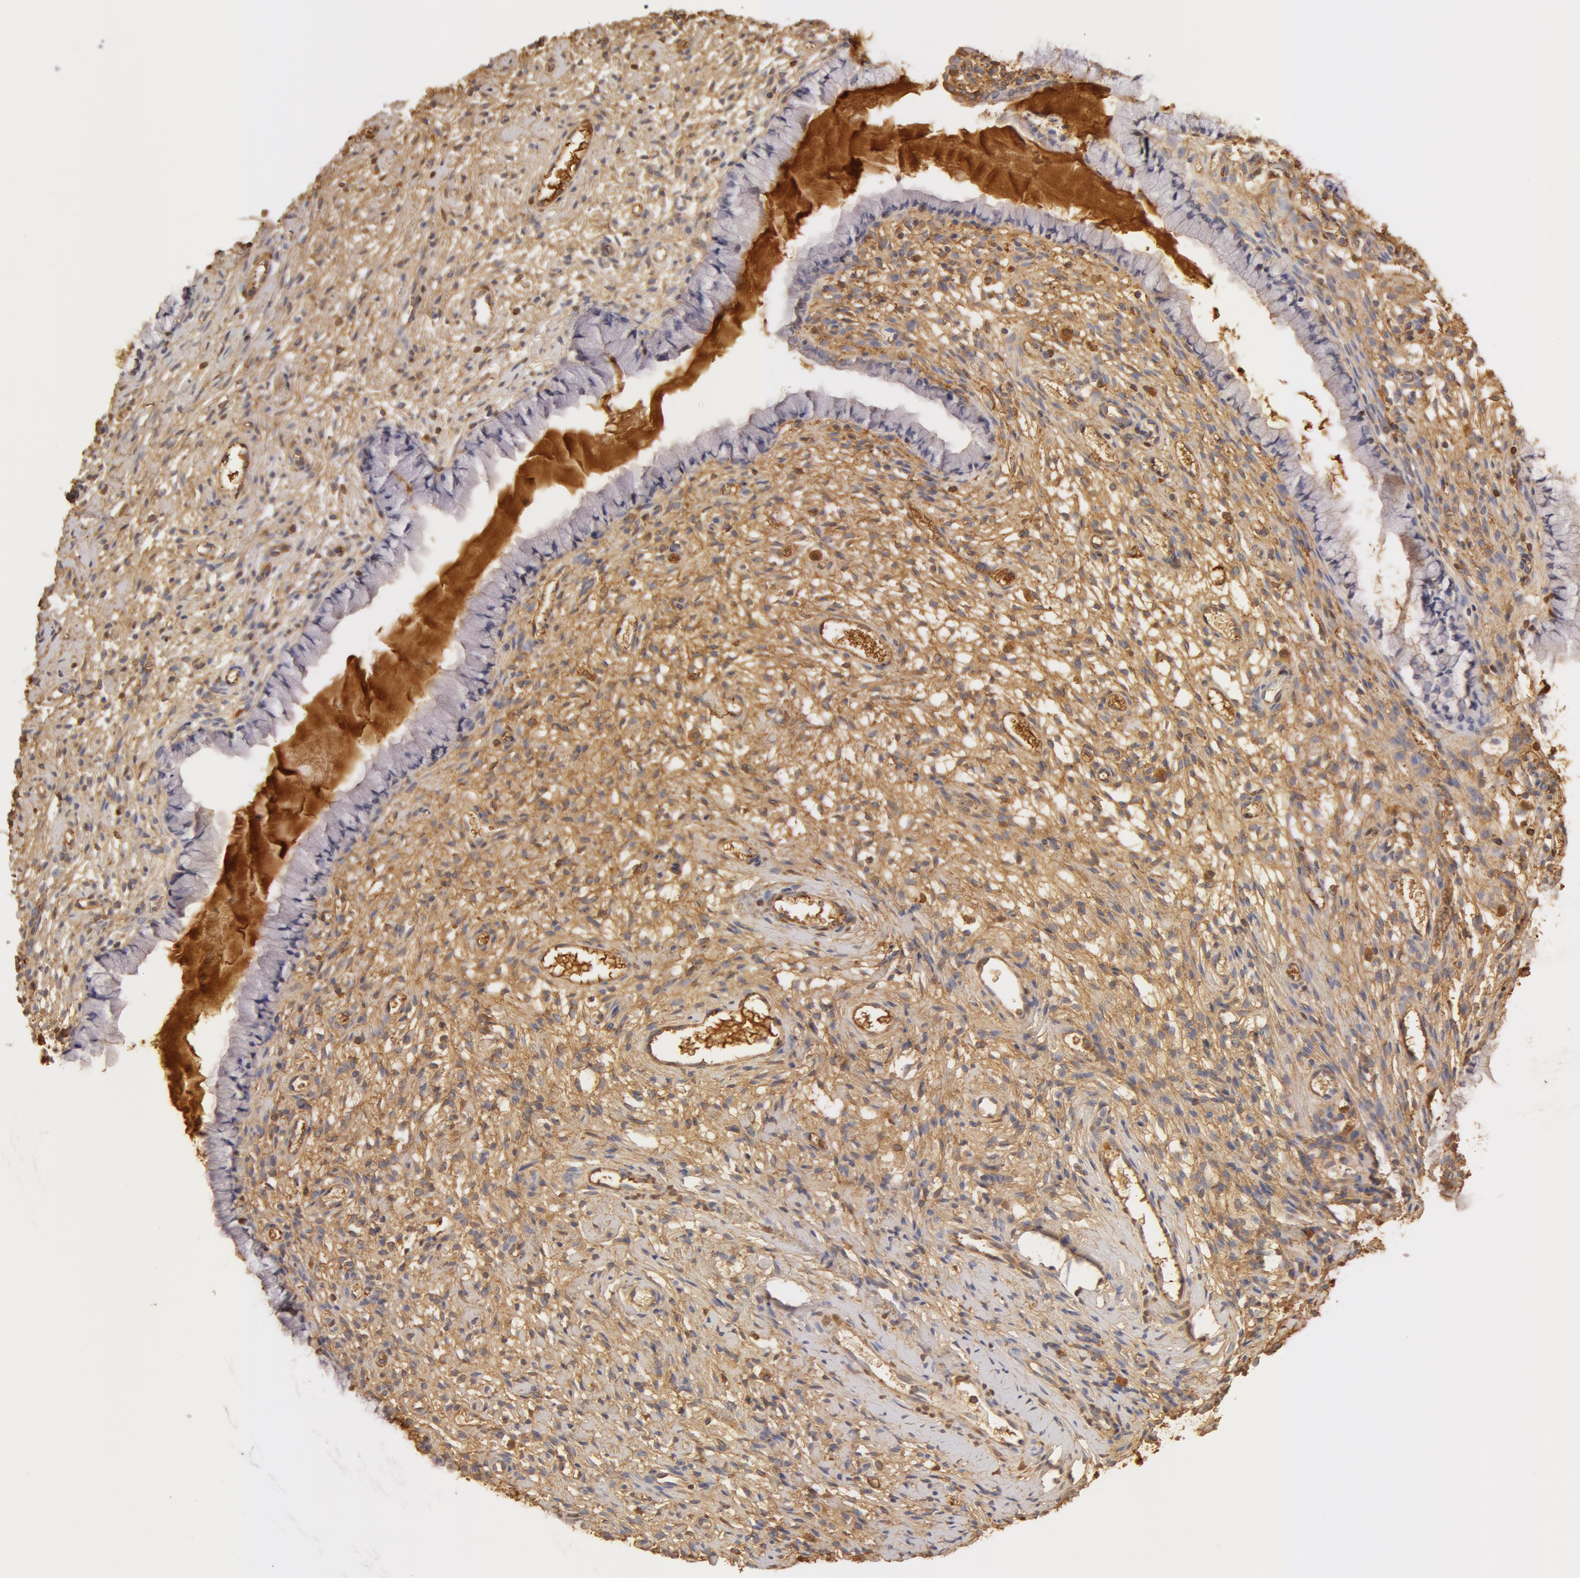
{"staining": {"intensity": "negative", "quantity": "none", "location": "none"}, "tissue": "cervix", "cell_type": "Glandular cells", "image_type": "normal", "snomed": [{"axis": "morphology", "description": "Normal tissue, NOS"}, {"axis": "topography", "description": "Cervix"}], "caption": "IHC image of benign cervix stained for a protein (brown), which displays no staining in glandular cells.", "gene": "TF", "patient": {"sex": "female", "age": 70}}